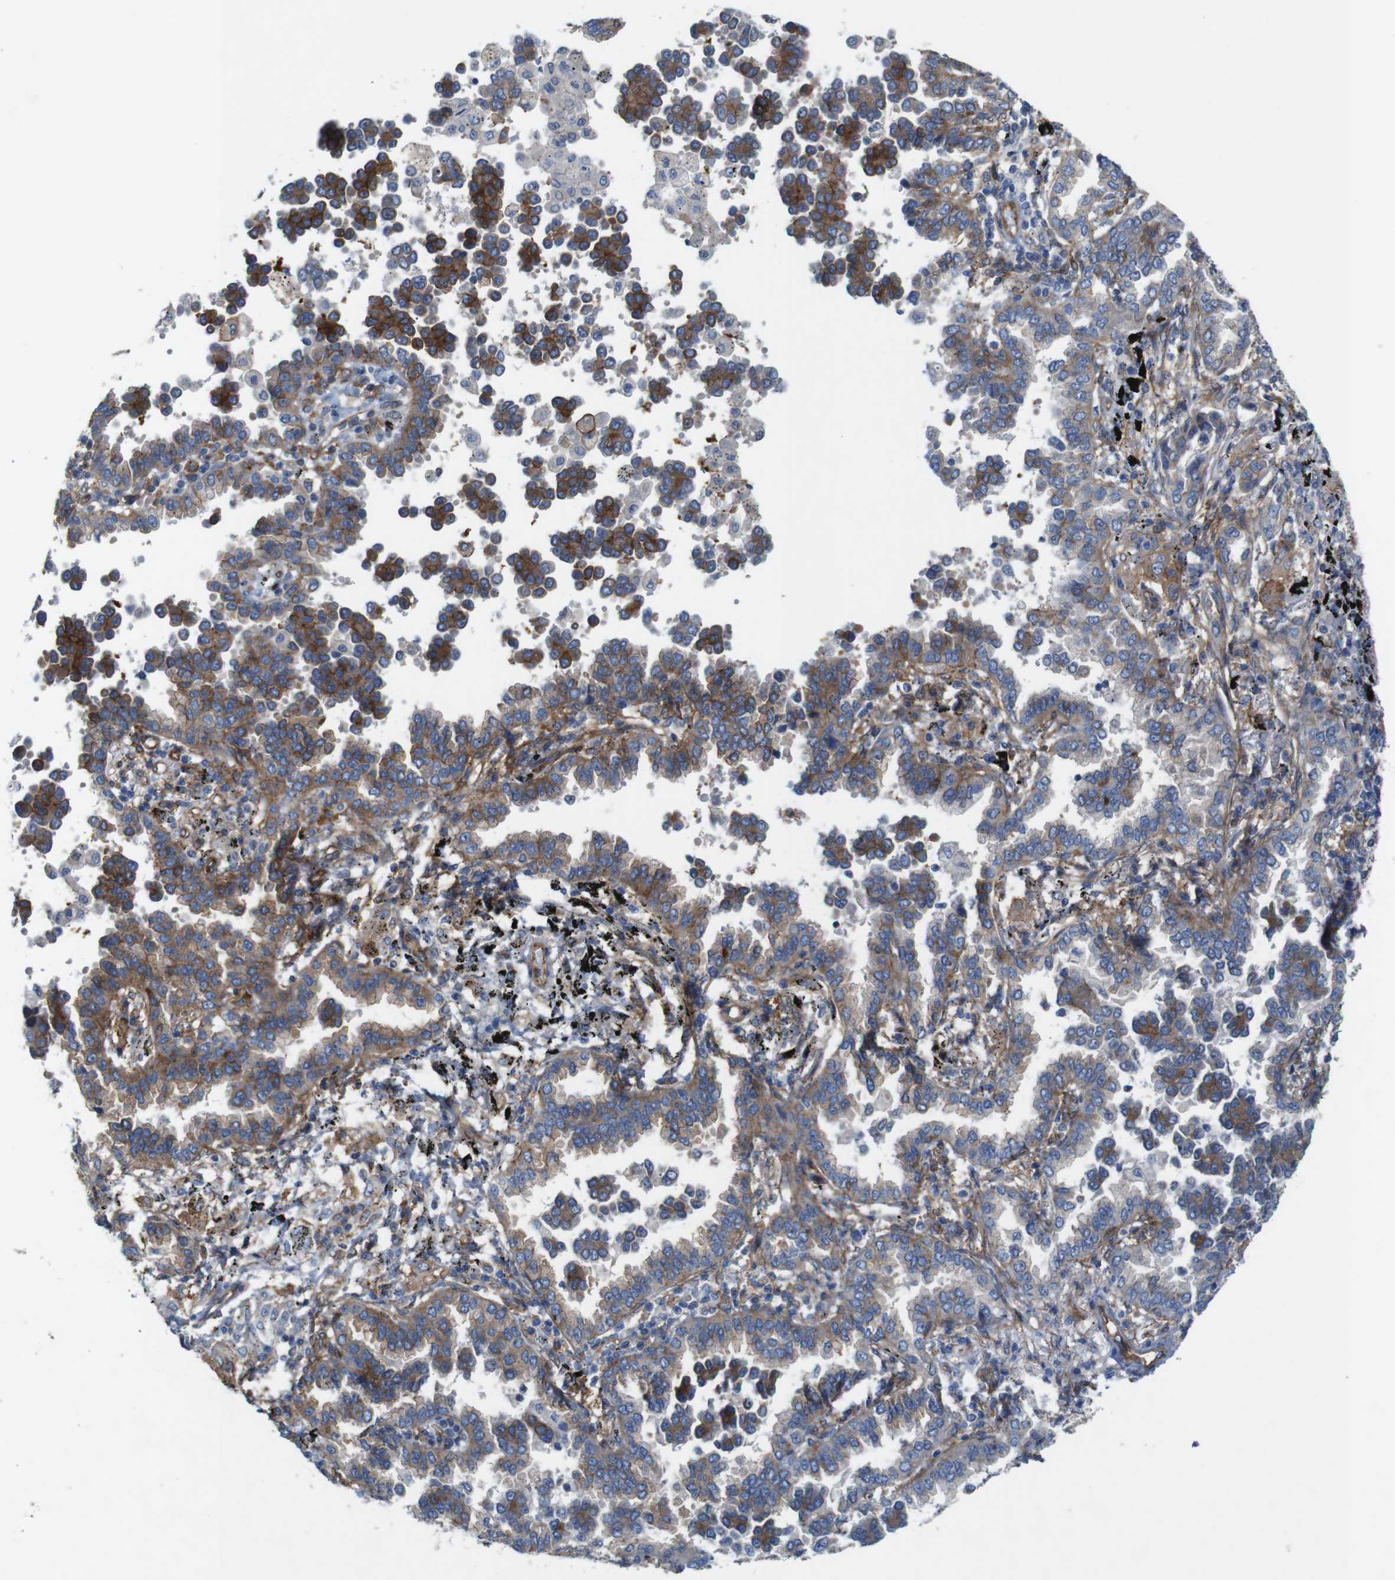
{"staining": {"intensity": "moderate", "quantity": ">75%", "location": "cytoplasmic/membranous"}, "tissue": "lung cancer", "cell_type": "Tumor cells", "image_type": "cancer", "snomed": [{"axis": "morphology", "description": "Normal tissue, NOS"}, {"axis": "morphology", "description": "Adenocarcinoma, NOS"}, {"axis": "topography", "description": "Lung"}], "caption": "Approximately >75% of tumor cells in human lung adenocarcinoma display moderate cytoplasmic/membranous protein expression as visualized by brown immunohistochemical staining.", "gene": "PTGER4", "patient": {"sex": "male", "age": 59}}